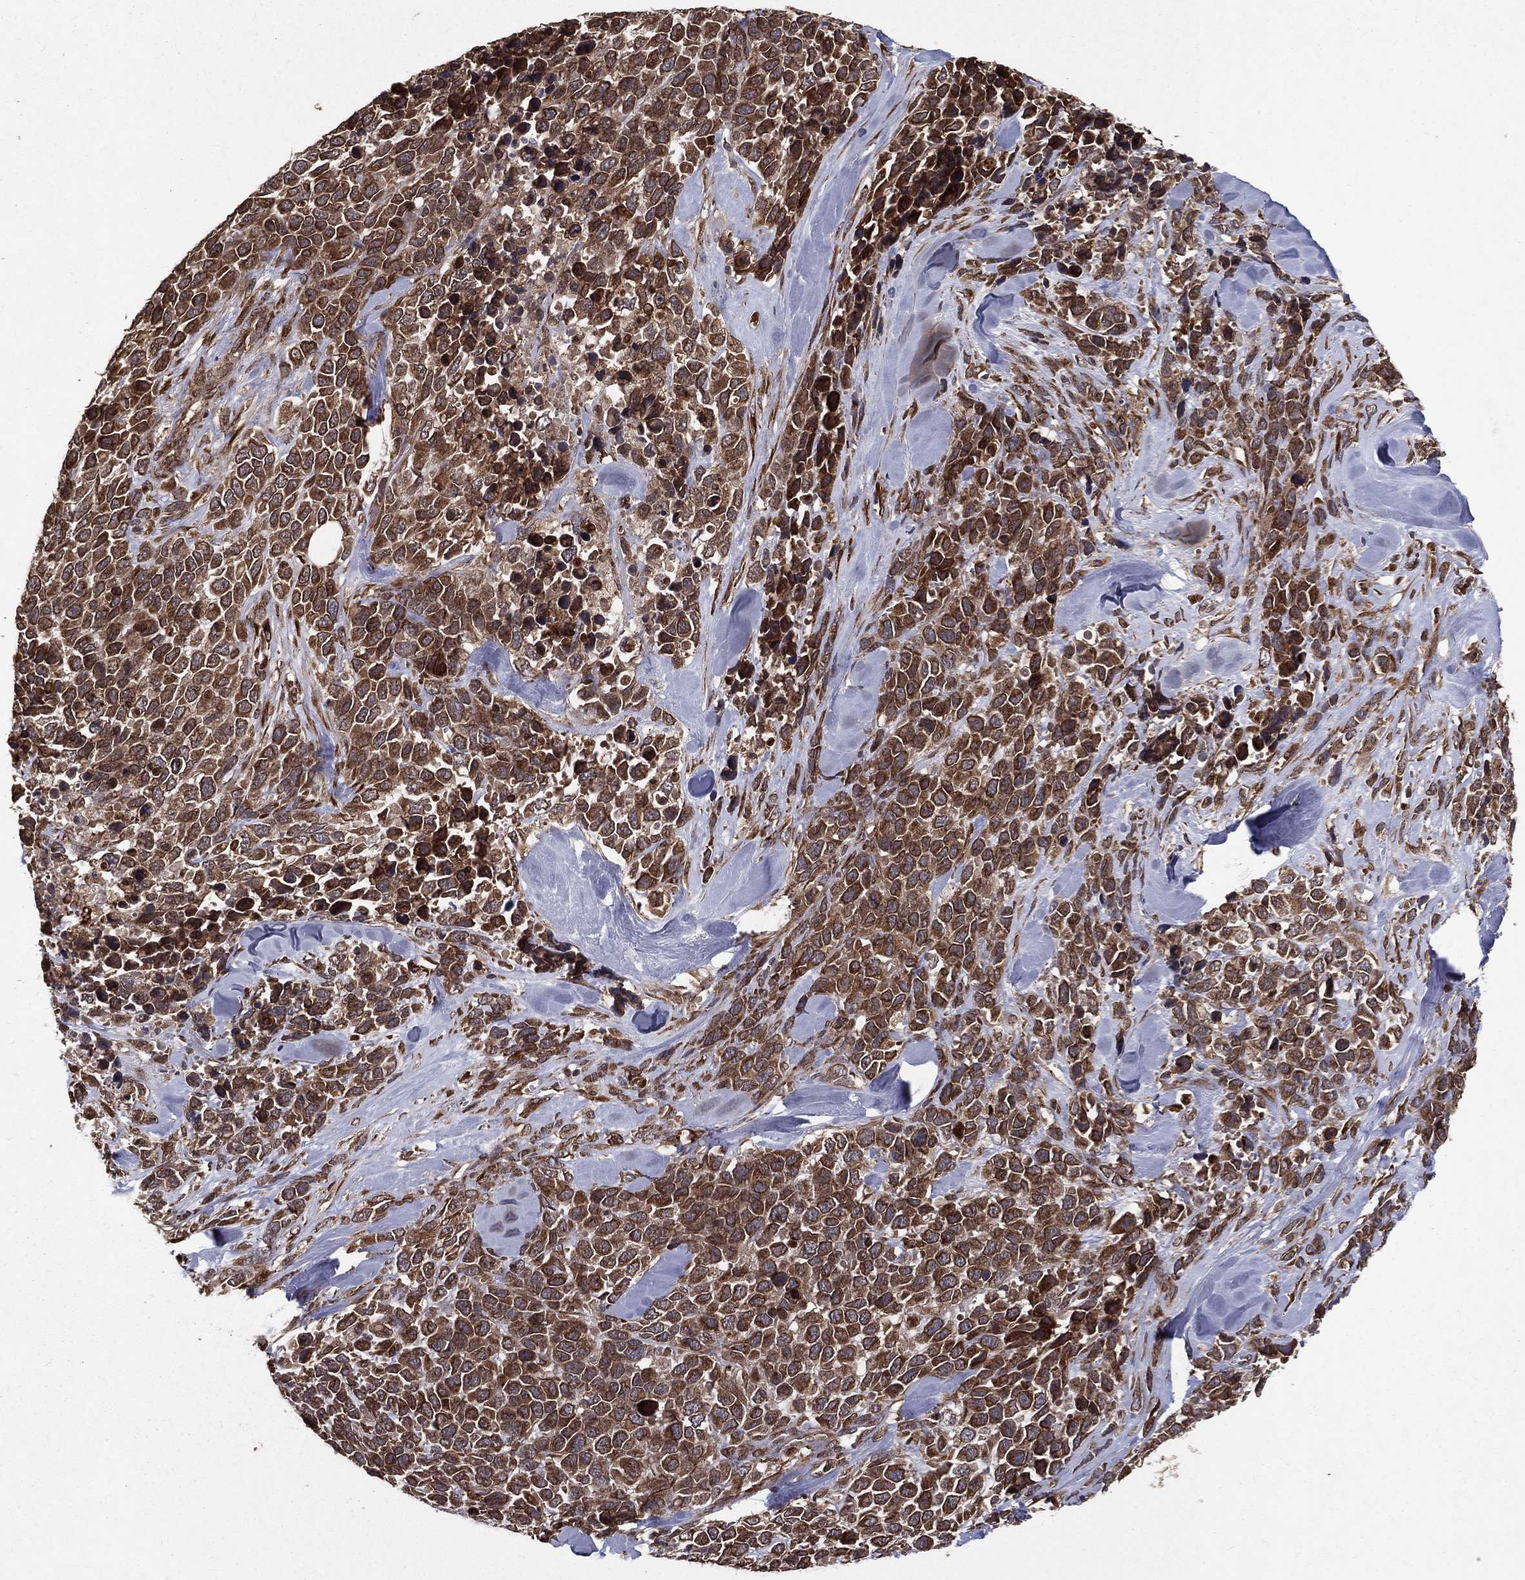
{"staining": {"intensity": "moderate", "quantity": ">75%", "location": "cytoplasmic/membranous"}, "tissue": "melanoma", "cell_type": "Tumor cells", "image_type": "cancer", "snomed": [{"axis": "morphology", "description": "Malignant melanoma, Metastatic site"}, {"axis": "topography", "description": "Skin"}], "caption": "A histopathology image of malignant melanoma (metastatic site) stained for a protein demonstrates moderate cytoplasmic/membranous brown staining in tumor cells.", "gene": "CERS2", "patient": {"sex": "male", "age": 84}}